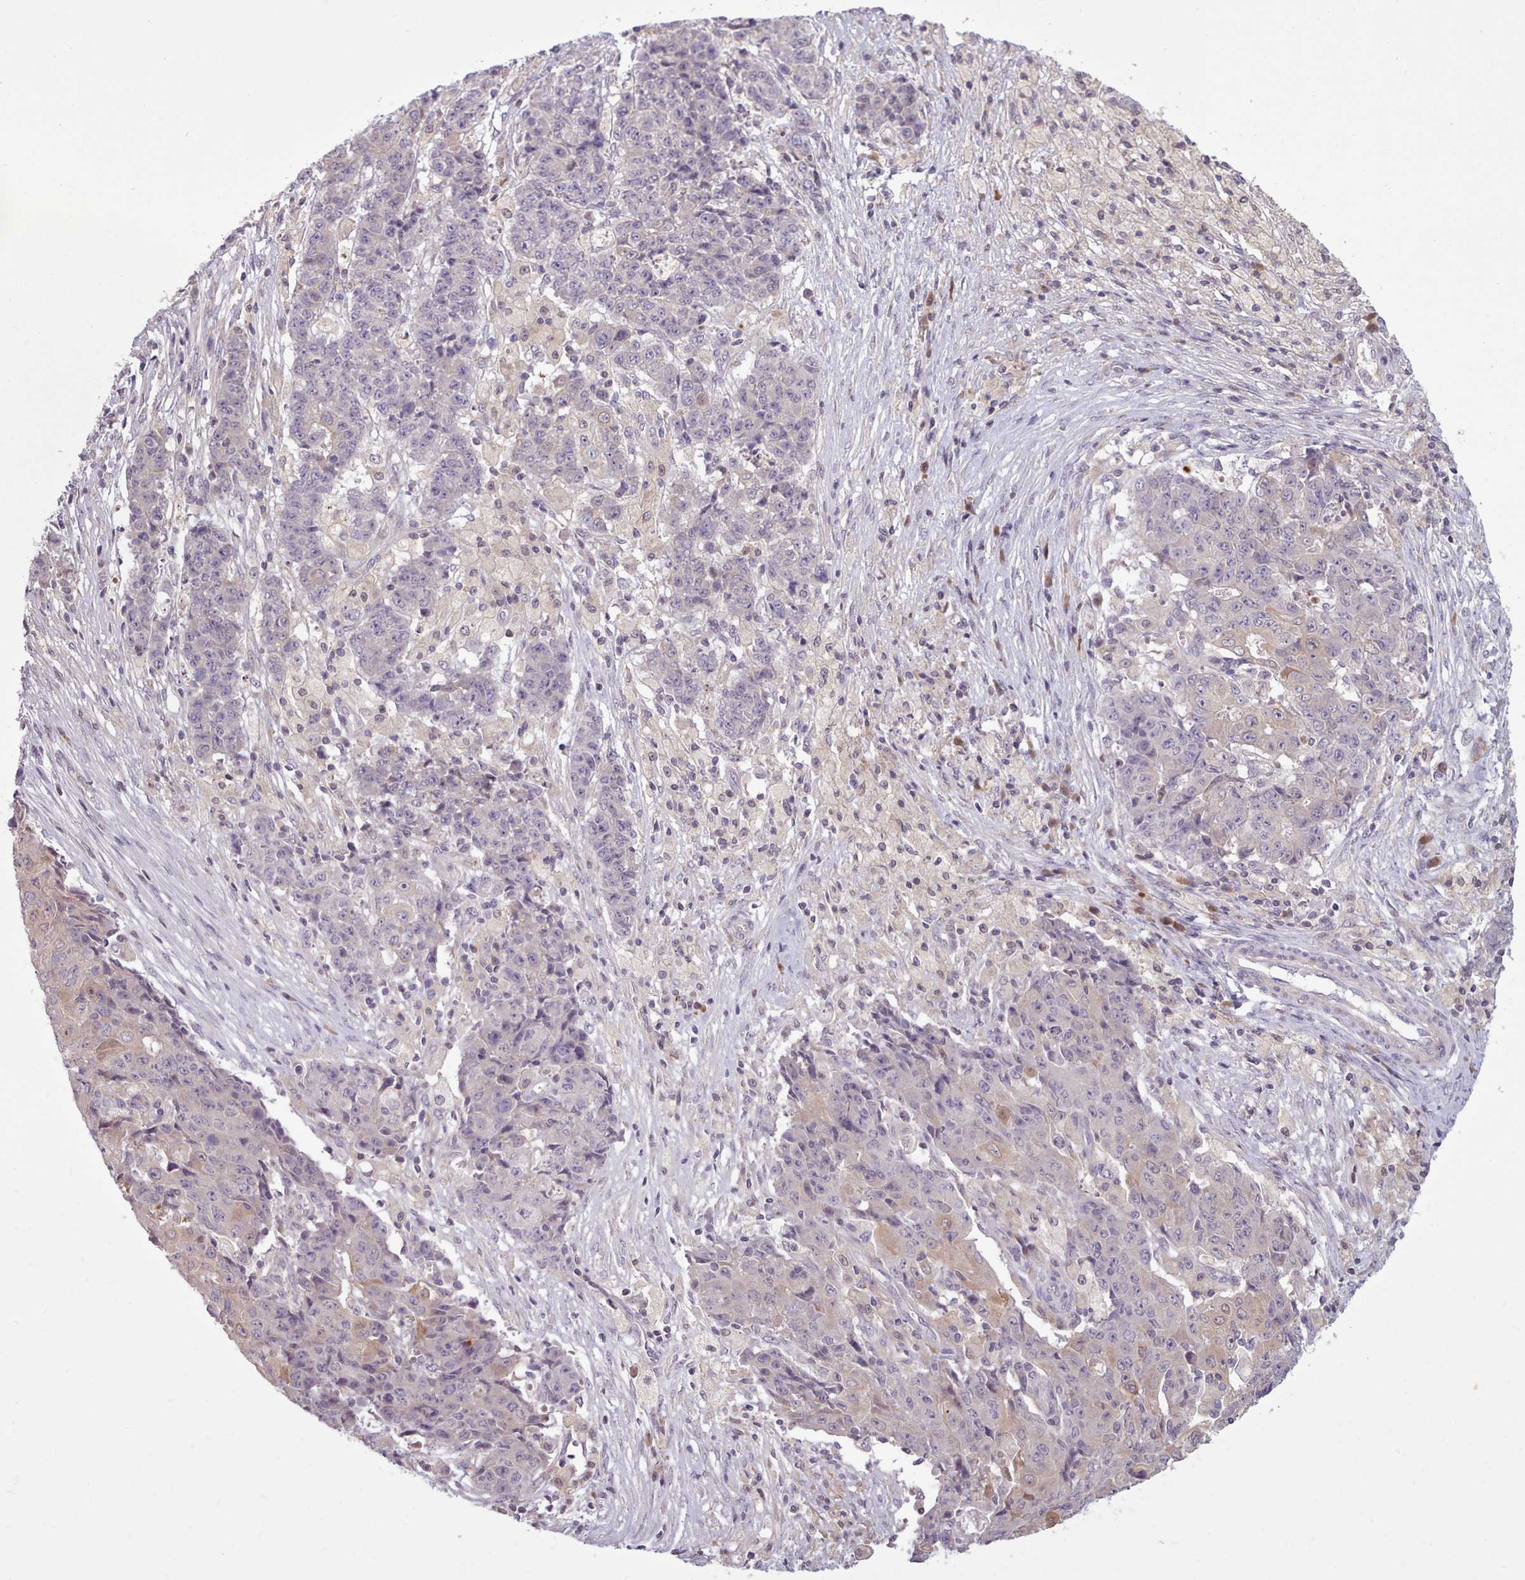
{"staining": {"intensity": "negative", "quantity": "none", "location": "none"}, "tissue": "ovarian cancer", "cell_type": "Tumor cells", "image_type": "cancer", "snomed": [{"axis": "morphology", "description": "Carcinoma, endometroid"}, {"axis": "topography", "description": "Ovary"}], "caption": "High power microscopy micrograph of an IHC micrograph of ovarian cancer, revealing no significant positivity in tumor cells.", "gene": "NMRK1", "patient": {"sex": "female", "age": 42}}